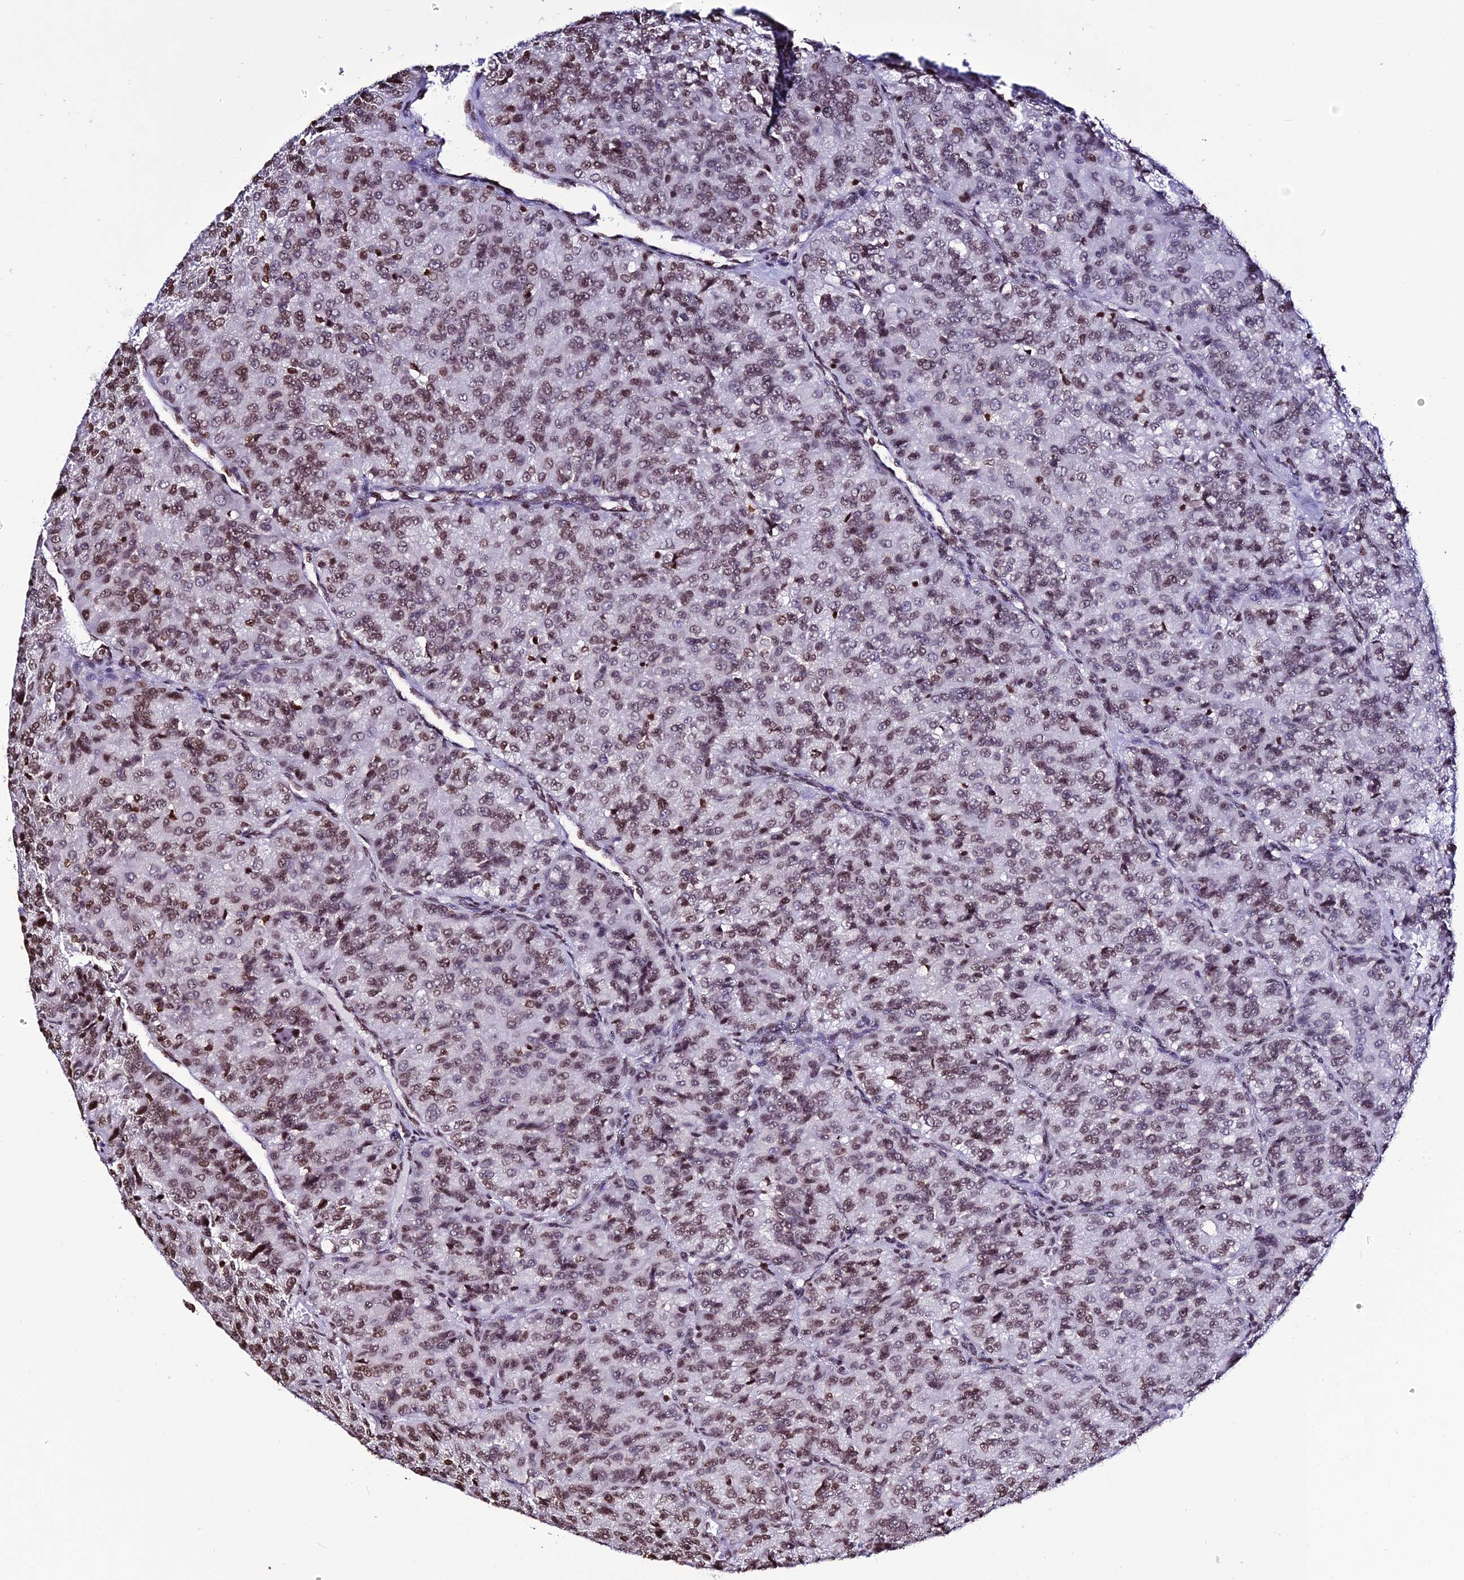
{"staining": {"intensity": "moderate", "quantity": ">75%", "location": "nuclear"}, "tissue": "renal cancer", "cell_type": "Tumor cells", "image_type": "cancer", "snomed": [{"axis": "morphology", "description": "Adenocarcinoma, NOS"}, {"axis": "topography", "description": "Kidney"}], "caption": "Adenocarcinoma (renal) stained with DAB IHC demonstrates medium levels of moderate nuclear positivity in about >75% of tumor cells.", "gene": "MACROH2A2", "patient": {"sex": "female", "age": 63}}